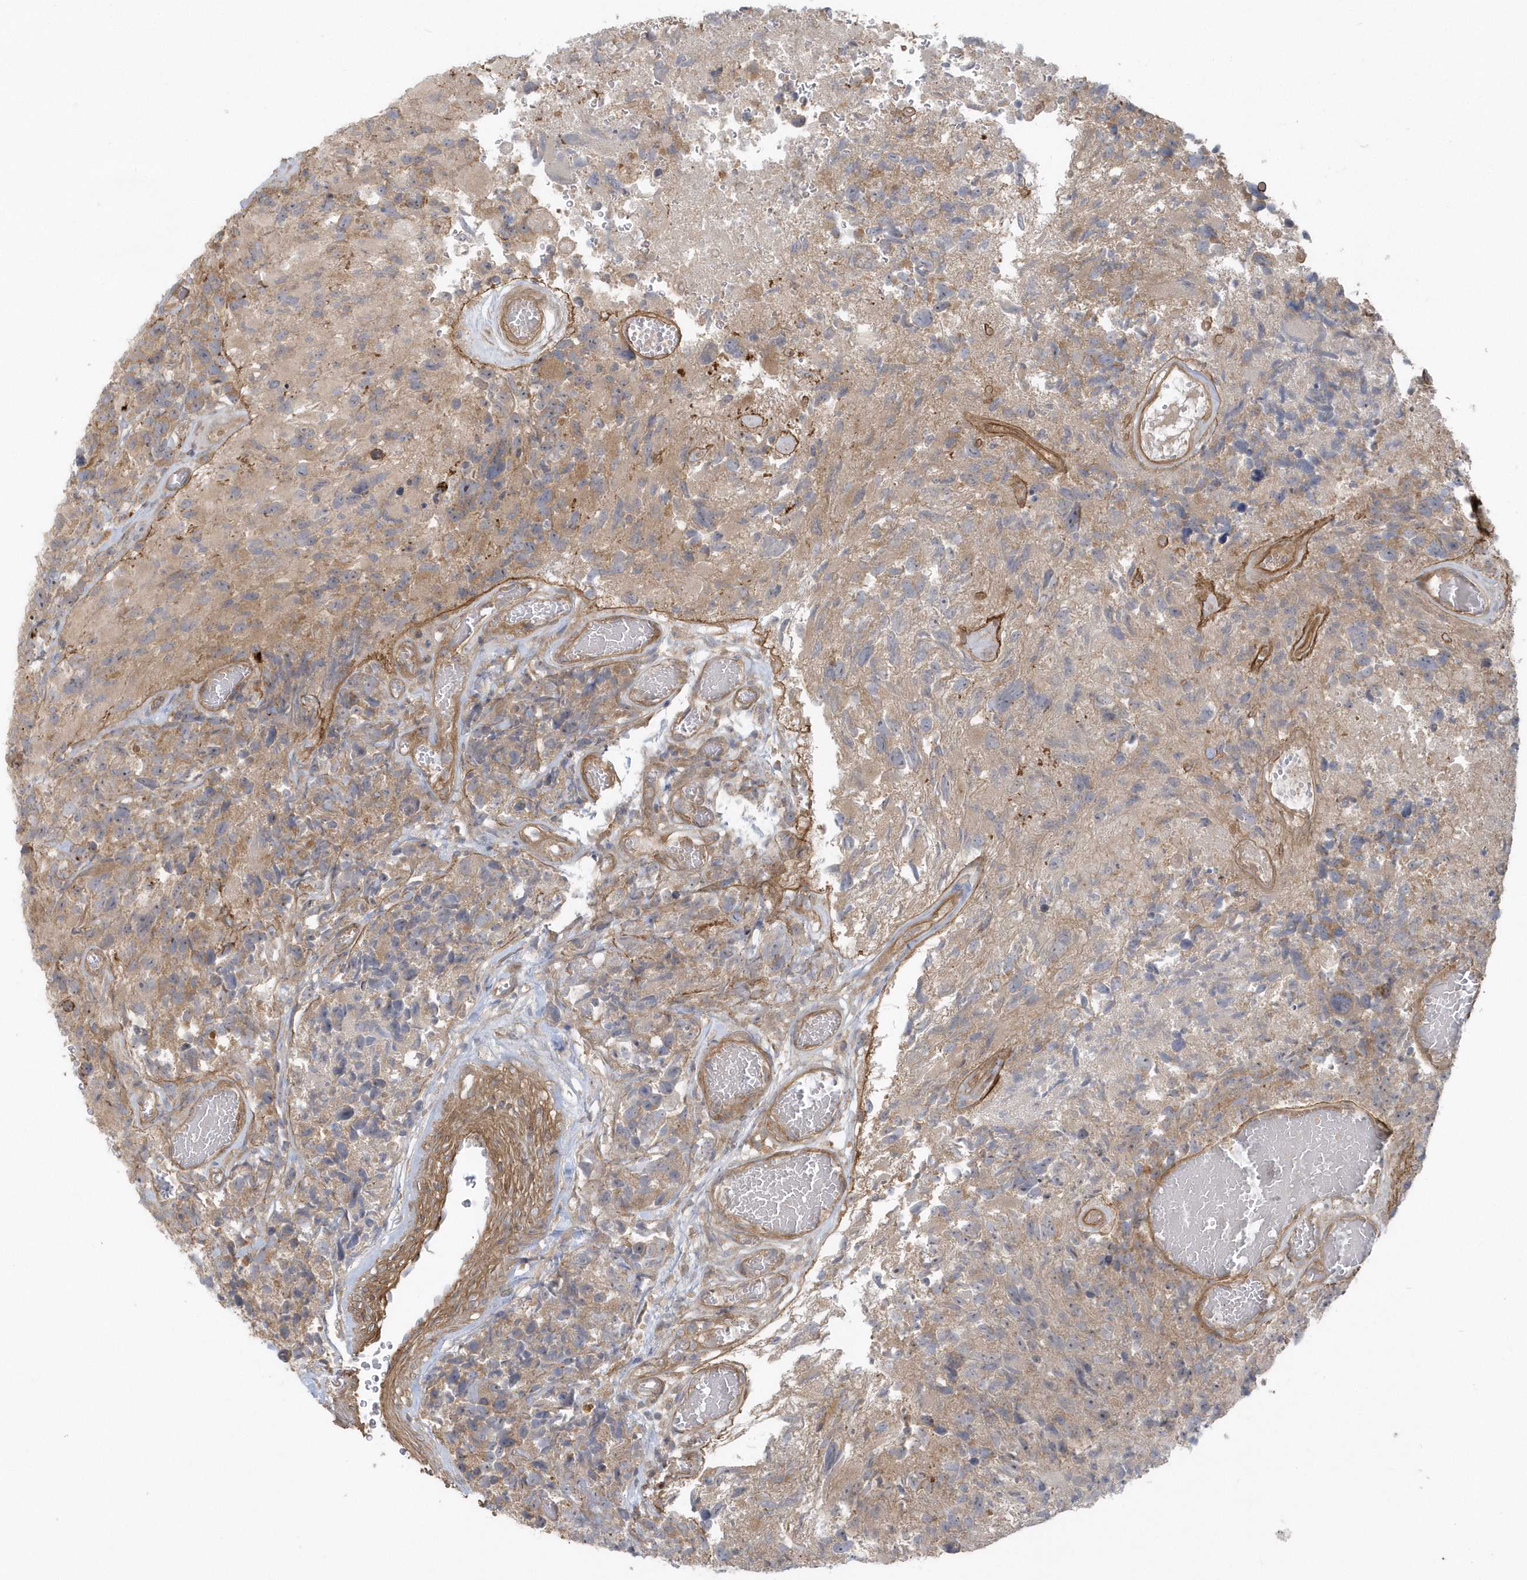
{"staining": {"intensity": "weak", "quantity": "<25%", "location": "cytoplasmic/membranous"}, "tissue": "glioma", "cell_type": "Tumor cells", "image_type": "cancer", "snomed": [{"axis": "morphology", "description": "Glioma, malignant, High grade"}, {"axis": "topography", "description": "Brain"}], "caption": "Immunohistochemistry (IHC) photomicrograph of human malignant glioma (high-grade) stained for a protein (brown), which displays no expression in tumor cells.", "gene": "ACTR1A", "patient": {"sex": "male", "age": 69}}